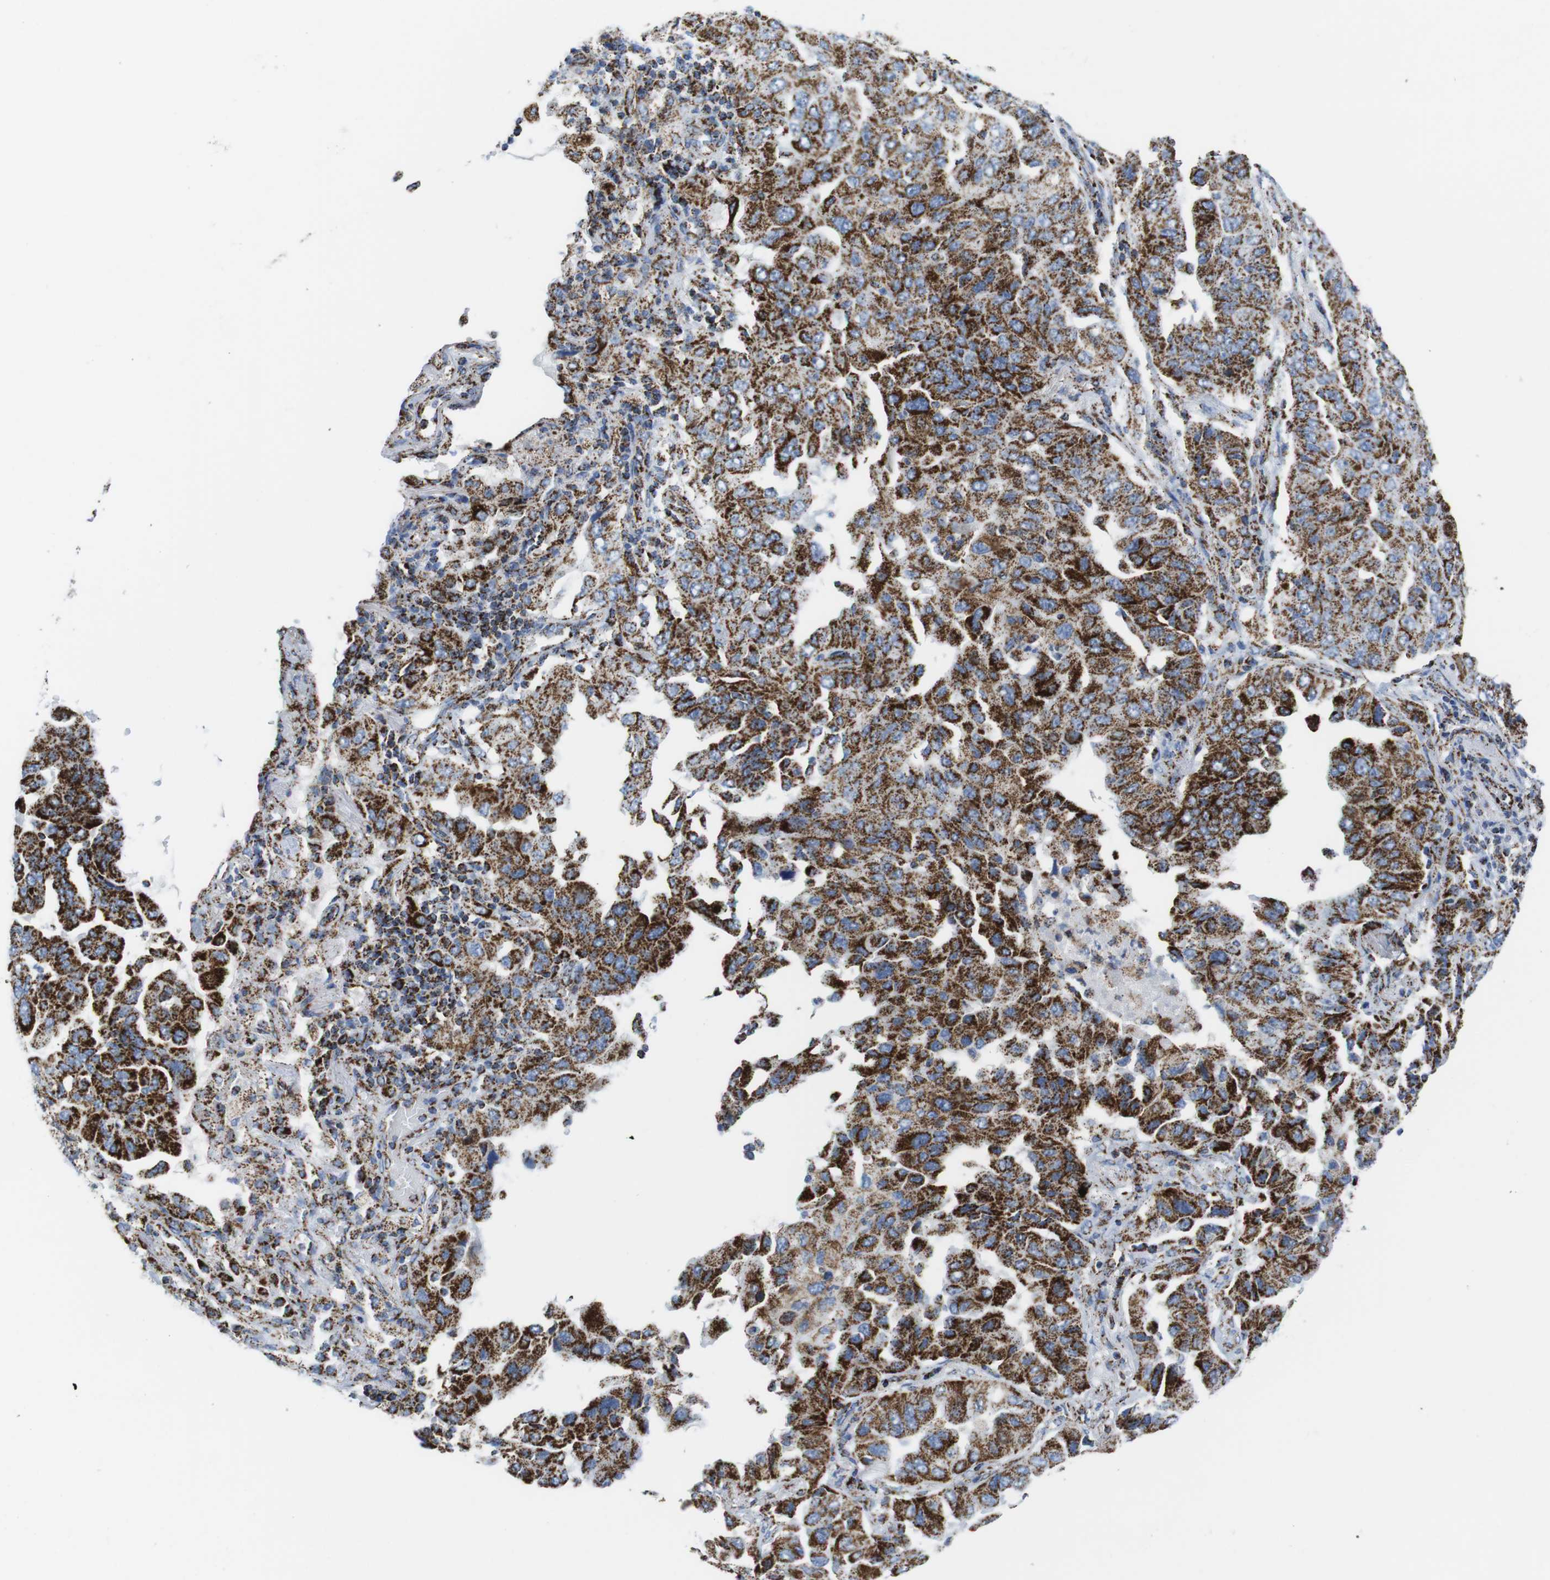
{"staining": {"intensity": "strong", "quantity": ">75%", "location": "cytoplasmic/membranous"}, "tissue": "lung cancer", "cell_type": "Tumor cells", "image_type": "cancer", "snomed": [{"axis": "morphology", "description": "Adenocarcinoma, NOS"}, {"axis": "topography", "description": "Lung"}], "caption": "The image shows immunohistochemical staining of adenocarcinoma (lung). There is strong cytoplasmic/membranous positivity is appreciated in about >75% of tumor cells.", "gene": "ATP5PO", "patient": {"sex": "female", "age": 65}}